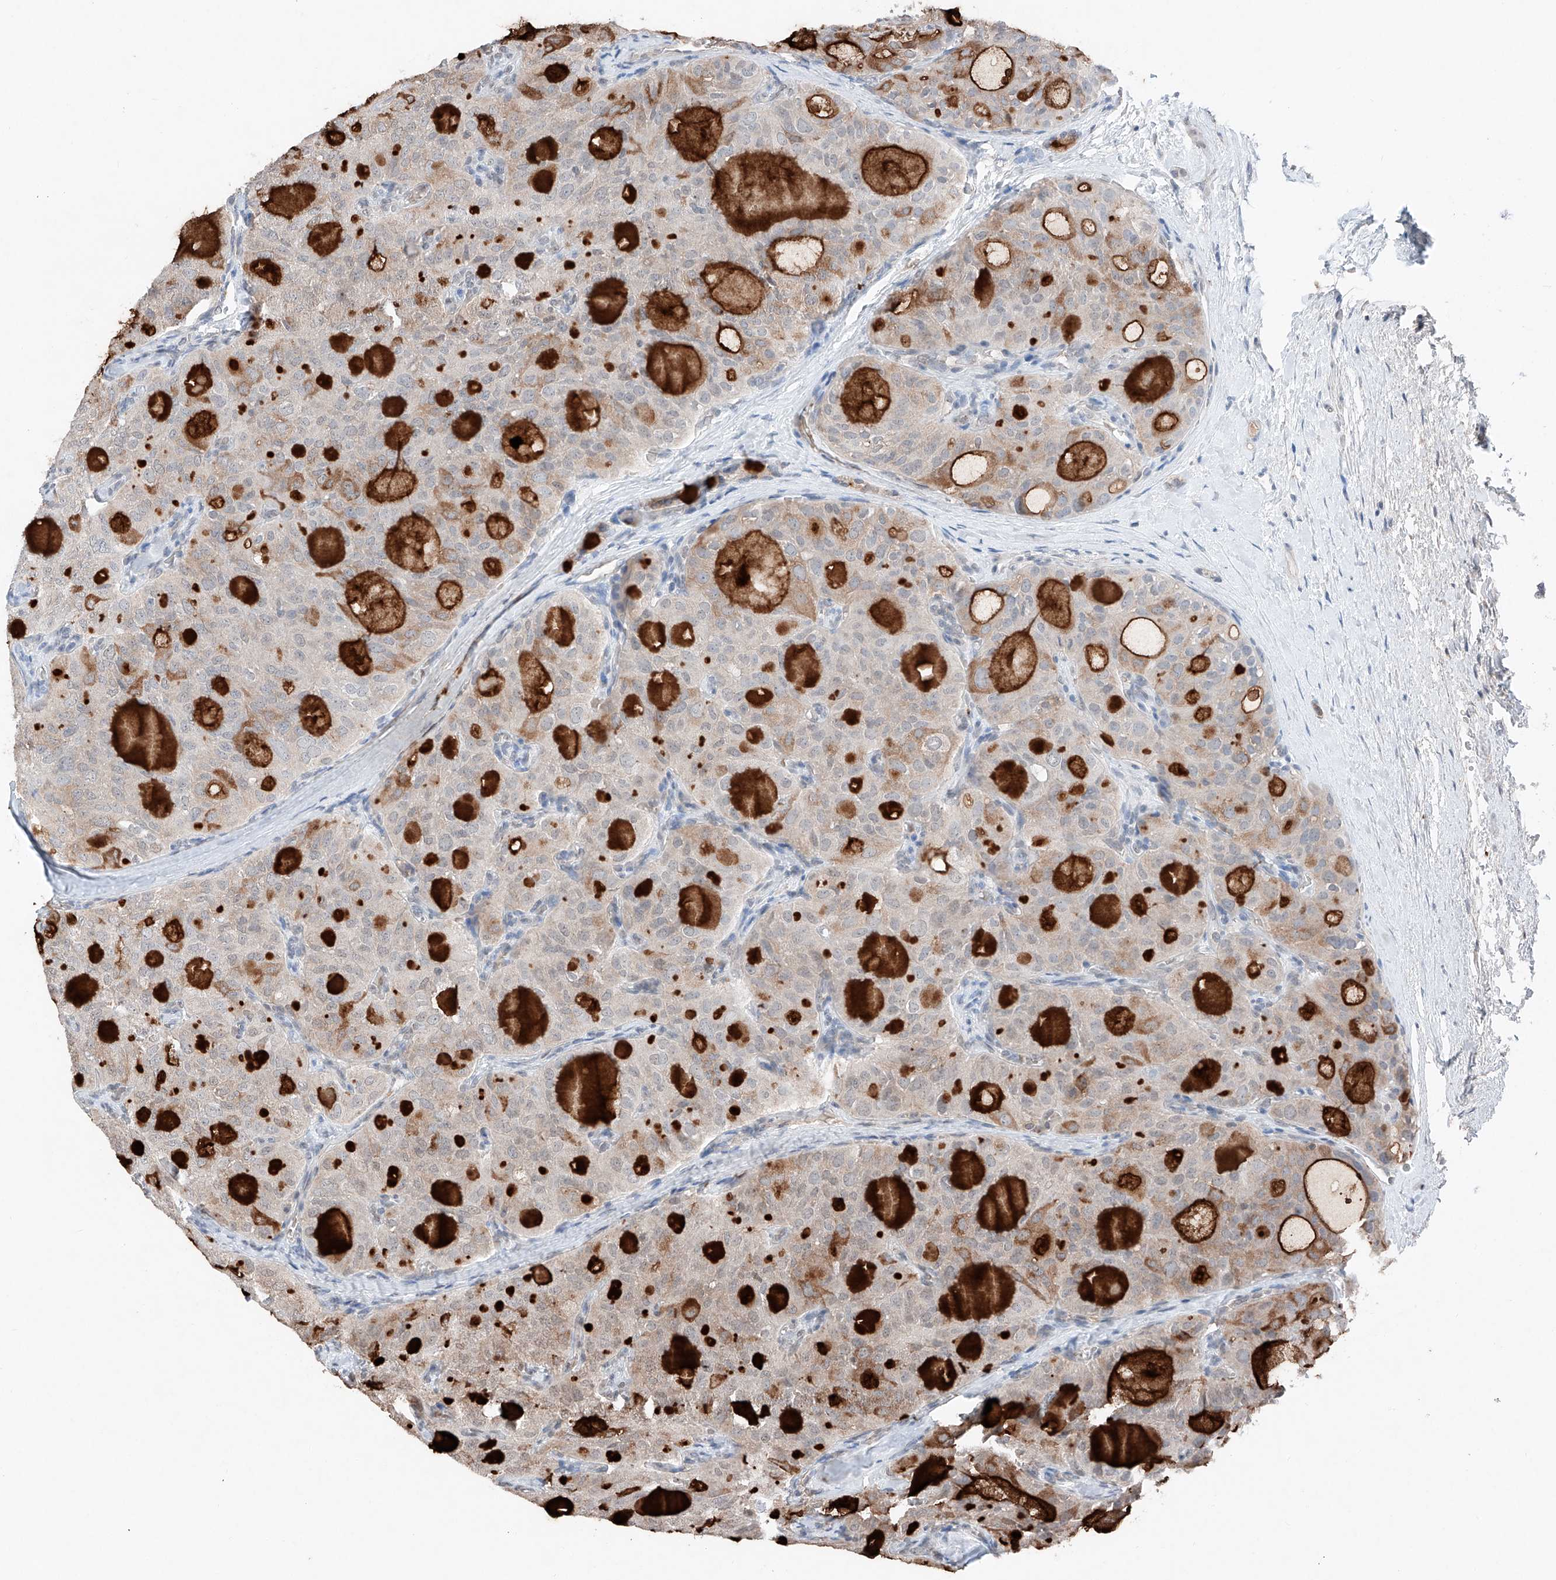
{"staining": {"intensity": "negative", "quantity": "none", "location": "none"}, "tissue": "thyroid cancer", "cell_type": "Tumor cells", "image_type": "cancer", "snomed": [{"axis": "morphology", "description": "Follicular adenoma carcinoma, NOS"}, {"axis": "topography", "description": "Thyroid gland"}], "caption": "Tumor cells show no significant protein expression in follicular adenoma carcinoma (thyroid).", "gene": "TBX4", "patient": {"sex": "male", "age": 75}}